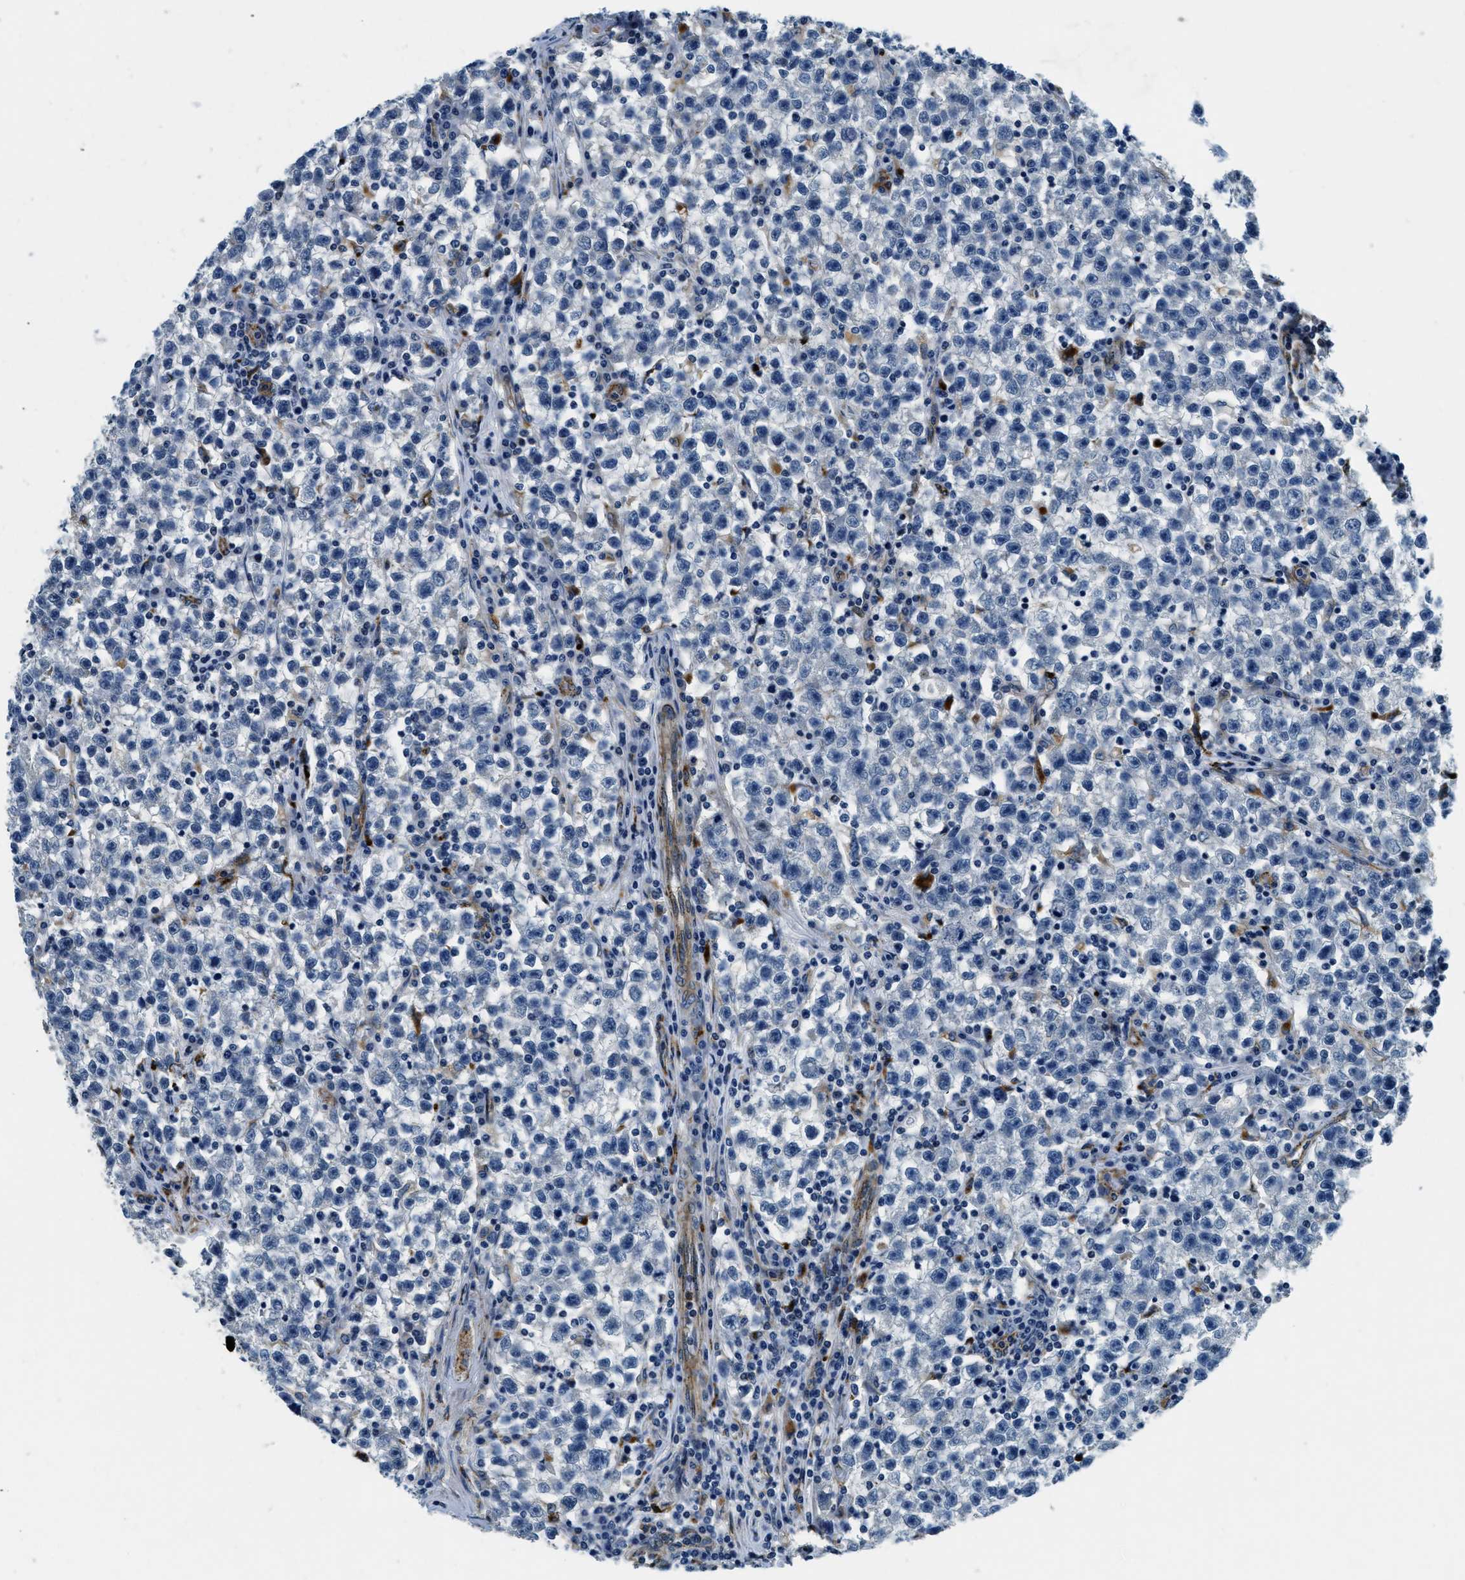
{"staining": {"intensity": "negative", "quantity": "none", "location": "none"}, "tissue": "testis cancer", "cell_type": "Tumor cells", "image_type": "cancer", "snomed": [{"axis": "morphology", "description": "Seminoma, NOS"}, {"axis": "topography", "description": "Testis"}], "caption": "This is a micrograph of immunohistochemistry staining of testis seminoma, which shows no positivity in tumor cells.", "gene": "GNS", "patient": {"sex": "male", "age": 22}}